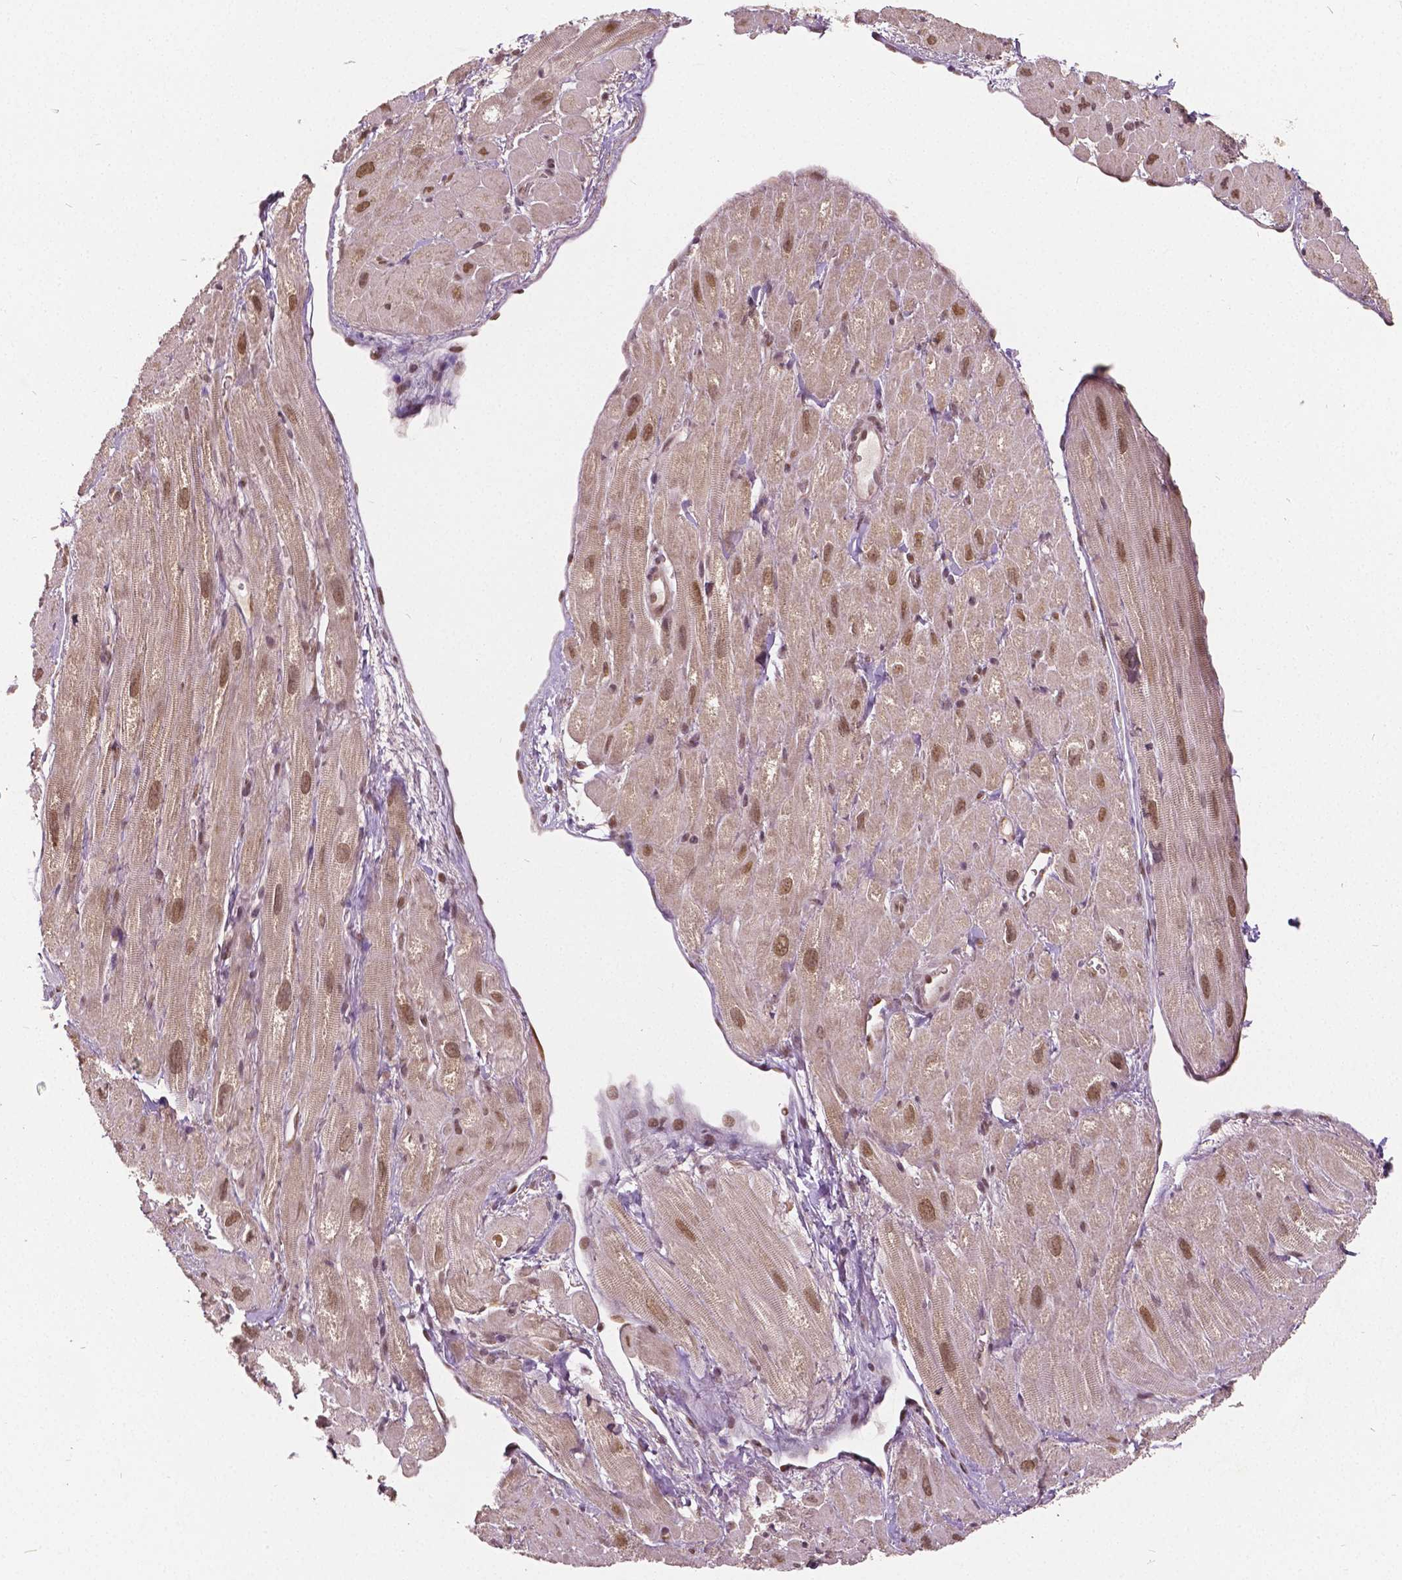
{"staining": {"intensity": "weak", "quantity": "25%-75%", "location": "nuclear"}, "tissue": "heart muscle", "cell_type": "Cardiomyocytes", "image_type": "normal", "snomed": [{"axis": "morphology", "description": "Normal tissue, NOS"}, {"axis": "topography", "description": "Heart"}], "caption": "IHC staining of unremarkable heart muscle, which shows low levels of weak nuclear staining in about 25%-75% of cardiomyocytes indicating weak nuclear protein positivity. The staining was performed using DAB (3,3'-diaminobenzidine) (brown) for protein detection and nuclei were counterstained in hematoxylin (blue).", "gene": "HMBOX1", "patient": {"sex": "female", "age": 62}}